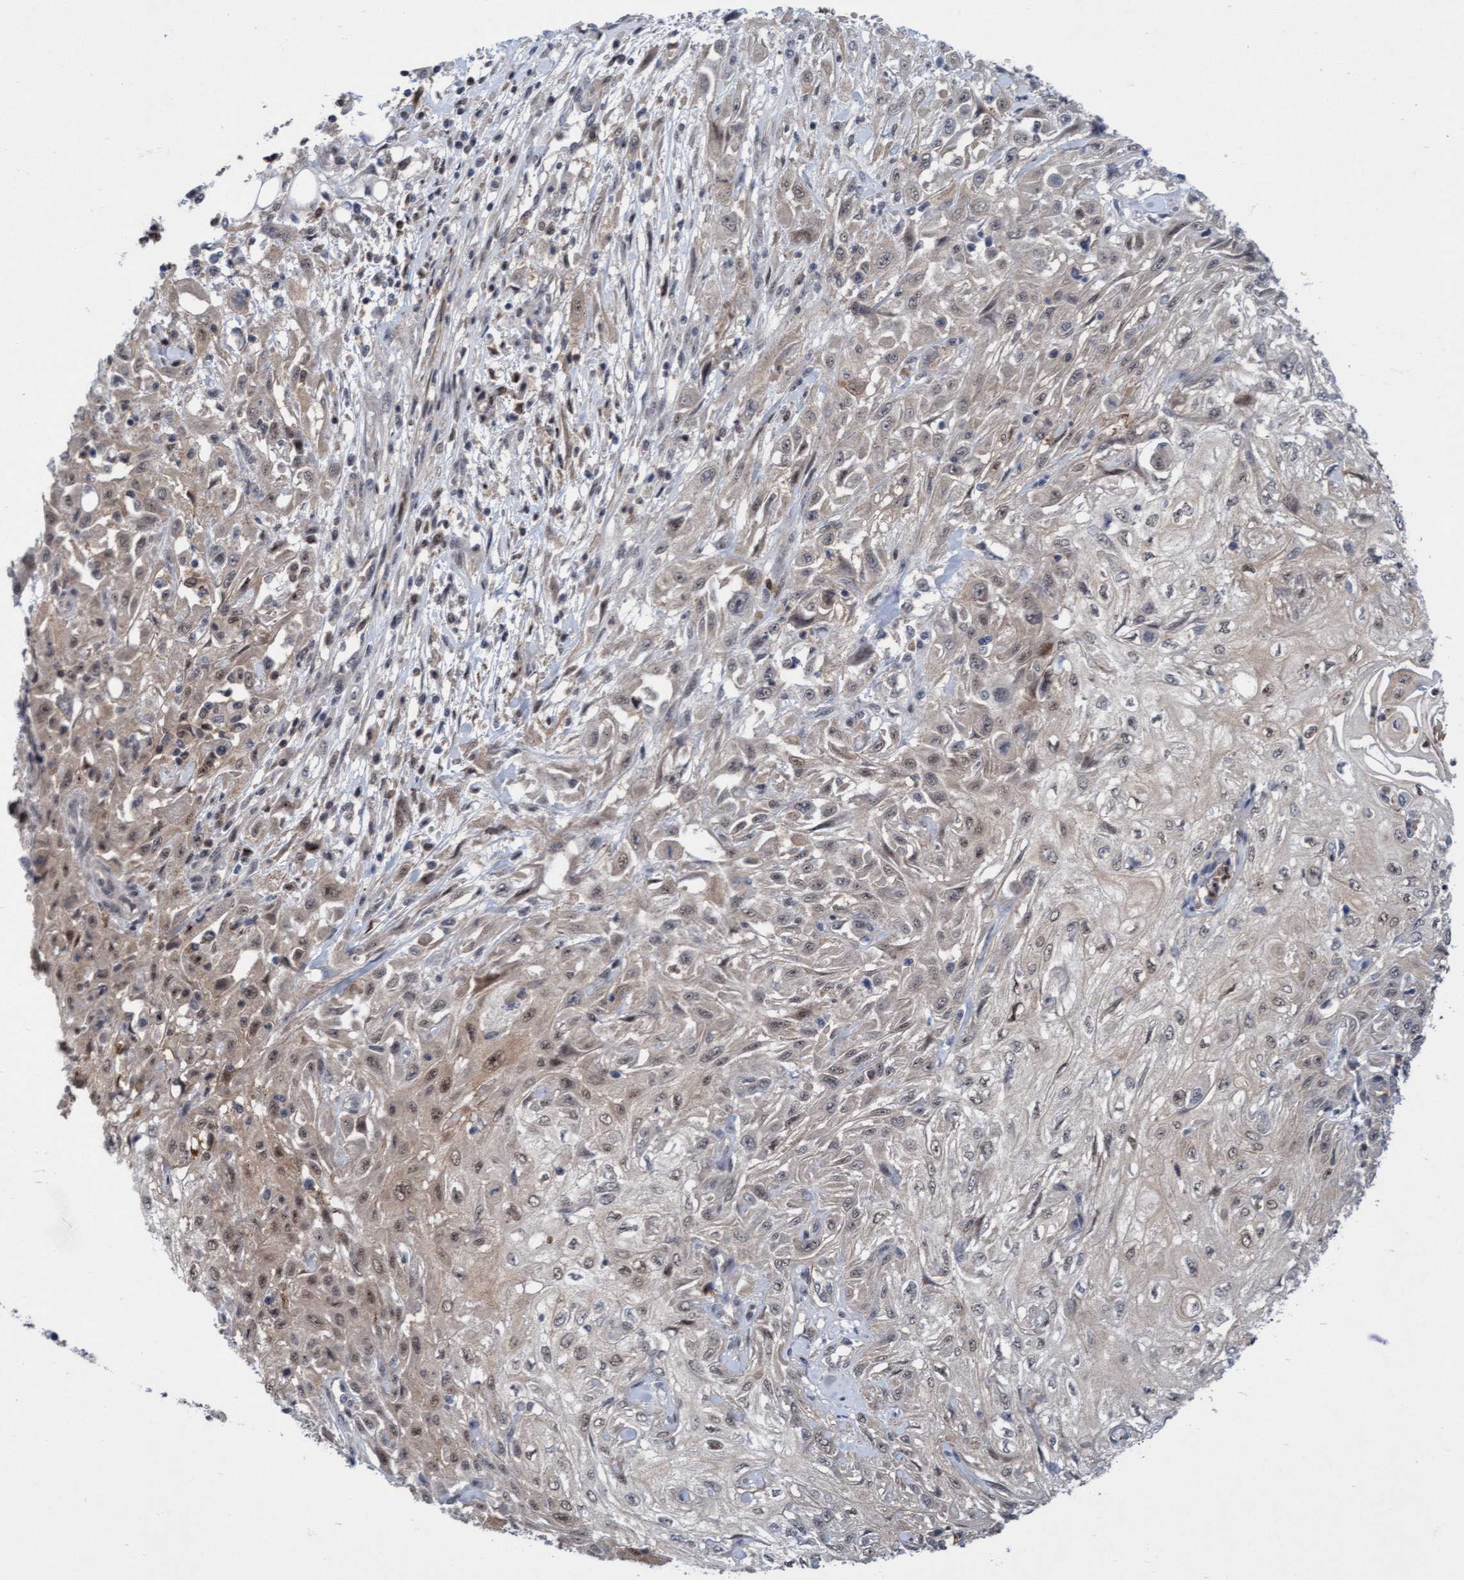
{"staining": {"intensity": "weak", "quantity": "25%-75%", "location": "cytoplasmic/membranous,nuclear"}, "tissue": "skin cancer", "cell_type": "Tumor cells", "image_type": "cancer", "snomed": [{"axis": "morphology", "description": "Squamous cell carcinoma, NOS"}, {"axis": "morphology", "description": "Squamous cell carcinoma, metastatic, NOS"}, {"axis": "topography", "description": "Skin"}, {"axis": "topography", "description": "Lymph node"}], "caption": "Protein expression analysis of human skin cancer (metastatic squamous cell carcinoma) reveals weak cytoplasmic/membranous and nuclear positivity in approximately 25%-75% of tumor cells.", "gene": "RAP1GAP2", "patient": {"sex": "male", "age": 75}}